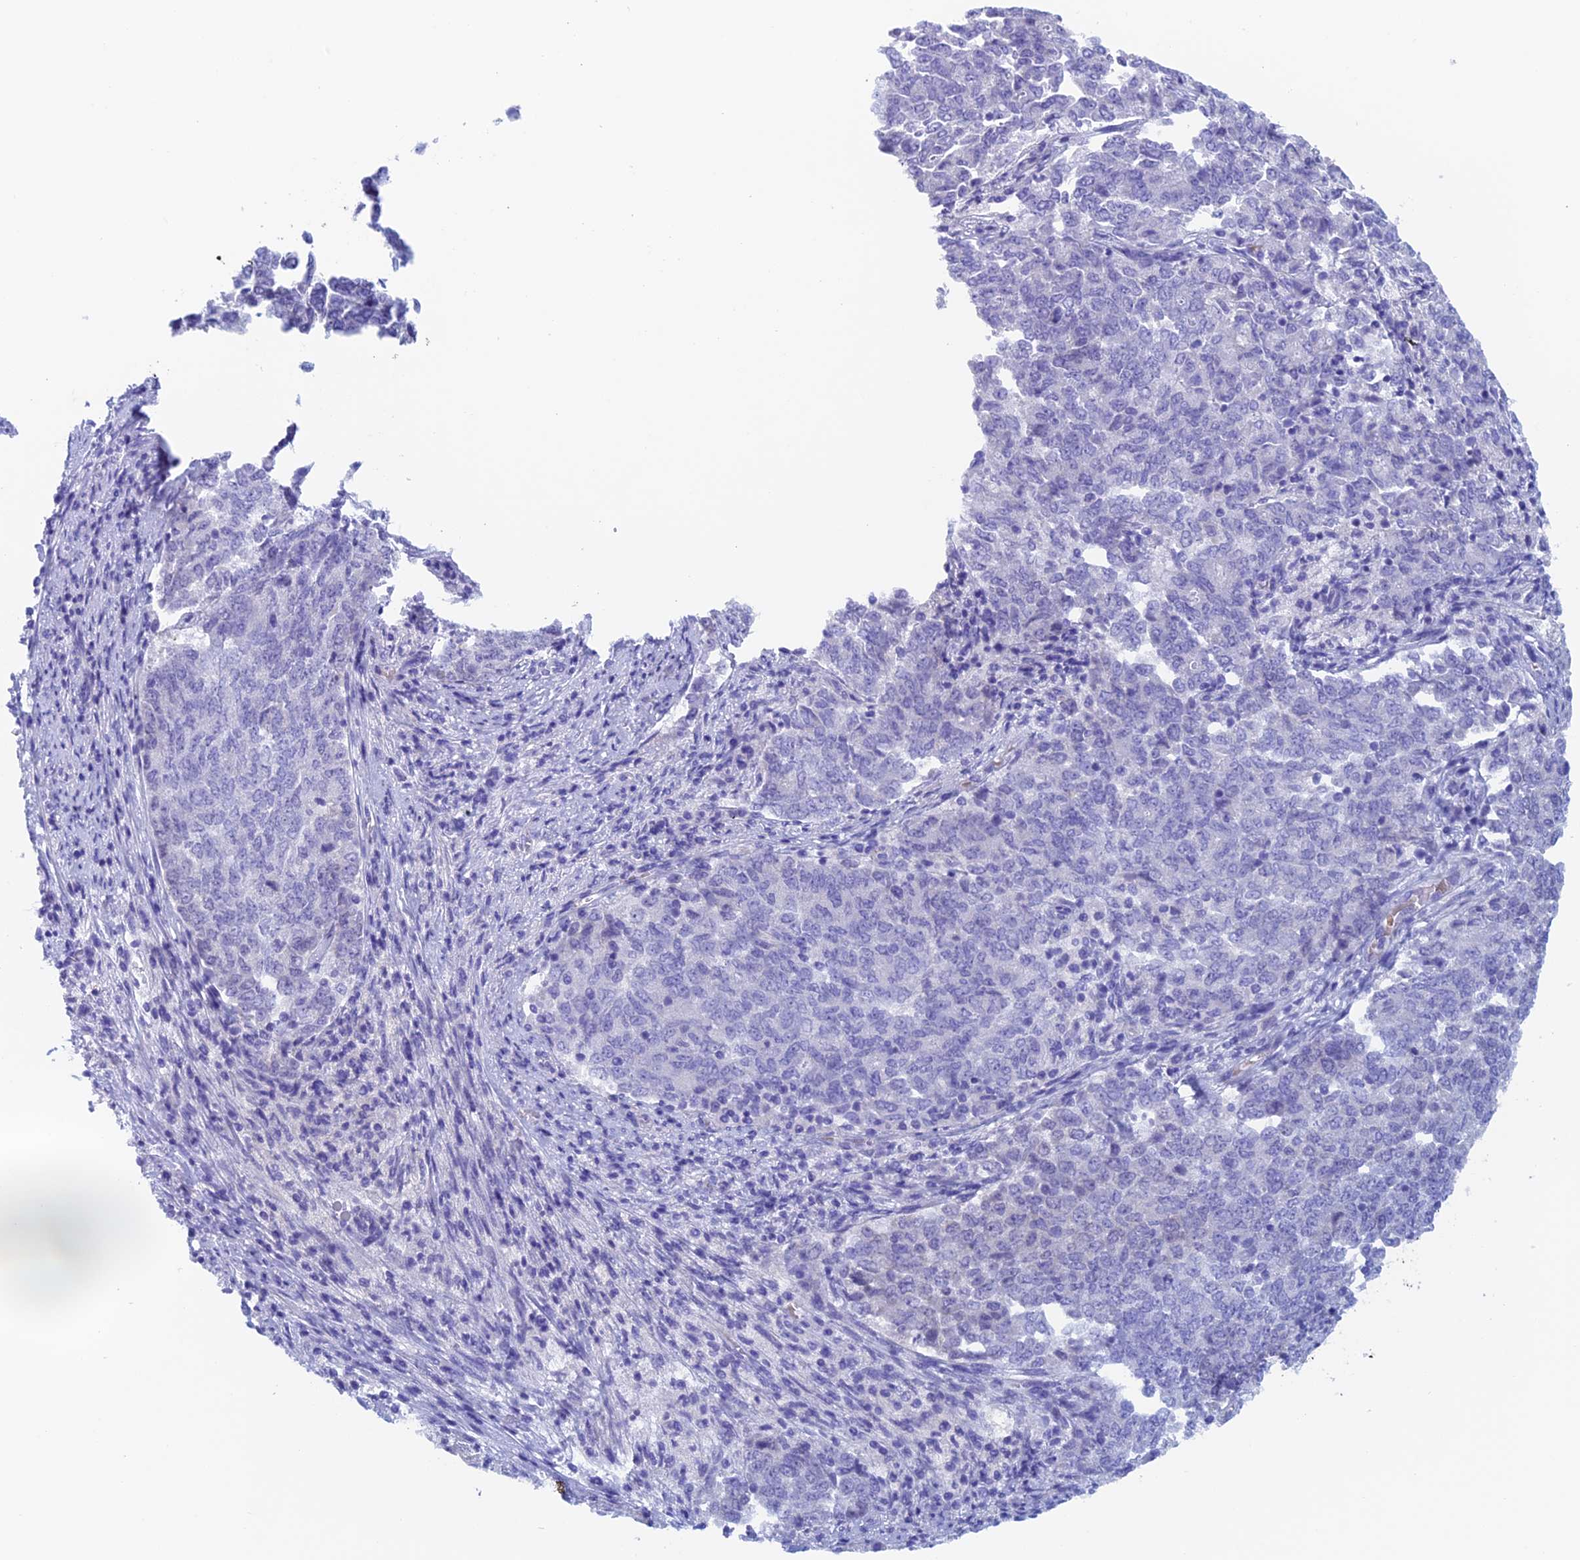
{"staining": {"intensity": "negative", "quantity": "none", "location": "none"}, "tissue": "endometrial cancer", "cell_type": "Tumor cells", "image_type": "cancer", "snomed": [{"axis": "morphology", "description": "Adenocarcinoma, NOS"}, {"axis": "topography", "description": "Endometrium"}], "caption": "DAB (3,3'-diaminobenzidine) immunohistochemical staining of endometrial cancer exhibits no significant expression in tumor cells. (Stains: DAB (3,3'-diaminobenzidine) immunohistochemistry (IHC) with hematoxylin counter stain, Microscopy: brightfield microscopy at high magnification).", "gene": "PSMC3IP", "patient": {"sex": "female", "age": 80}}